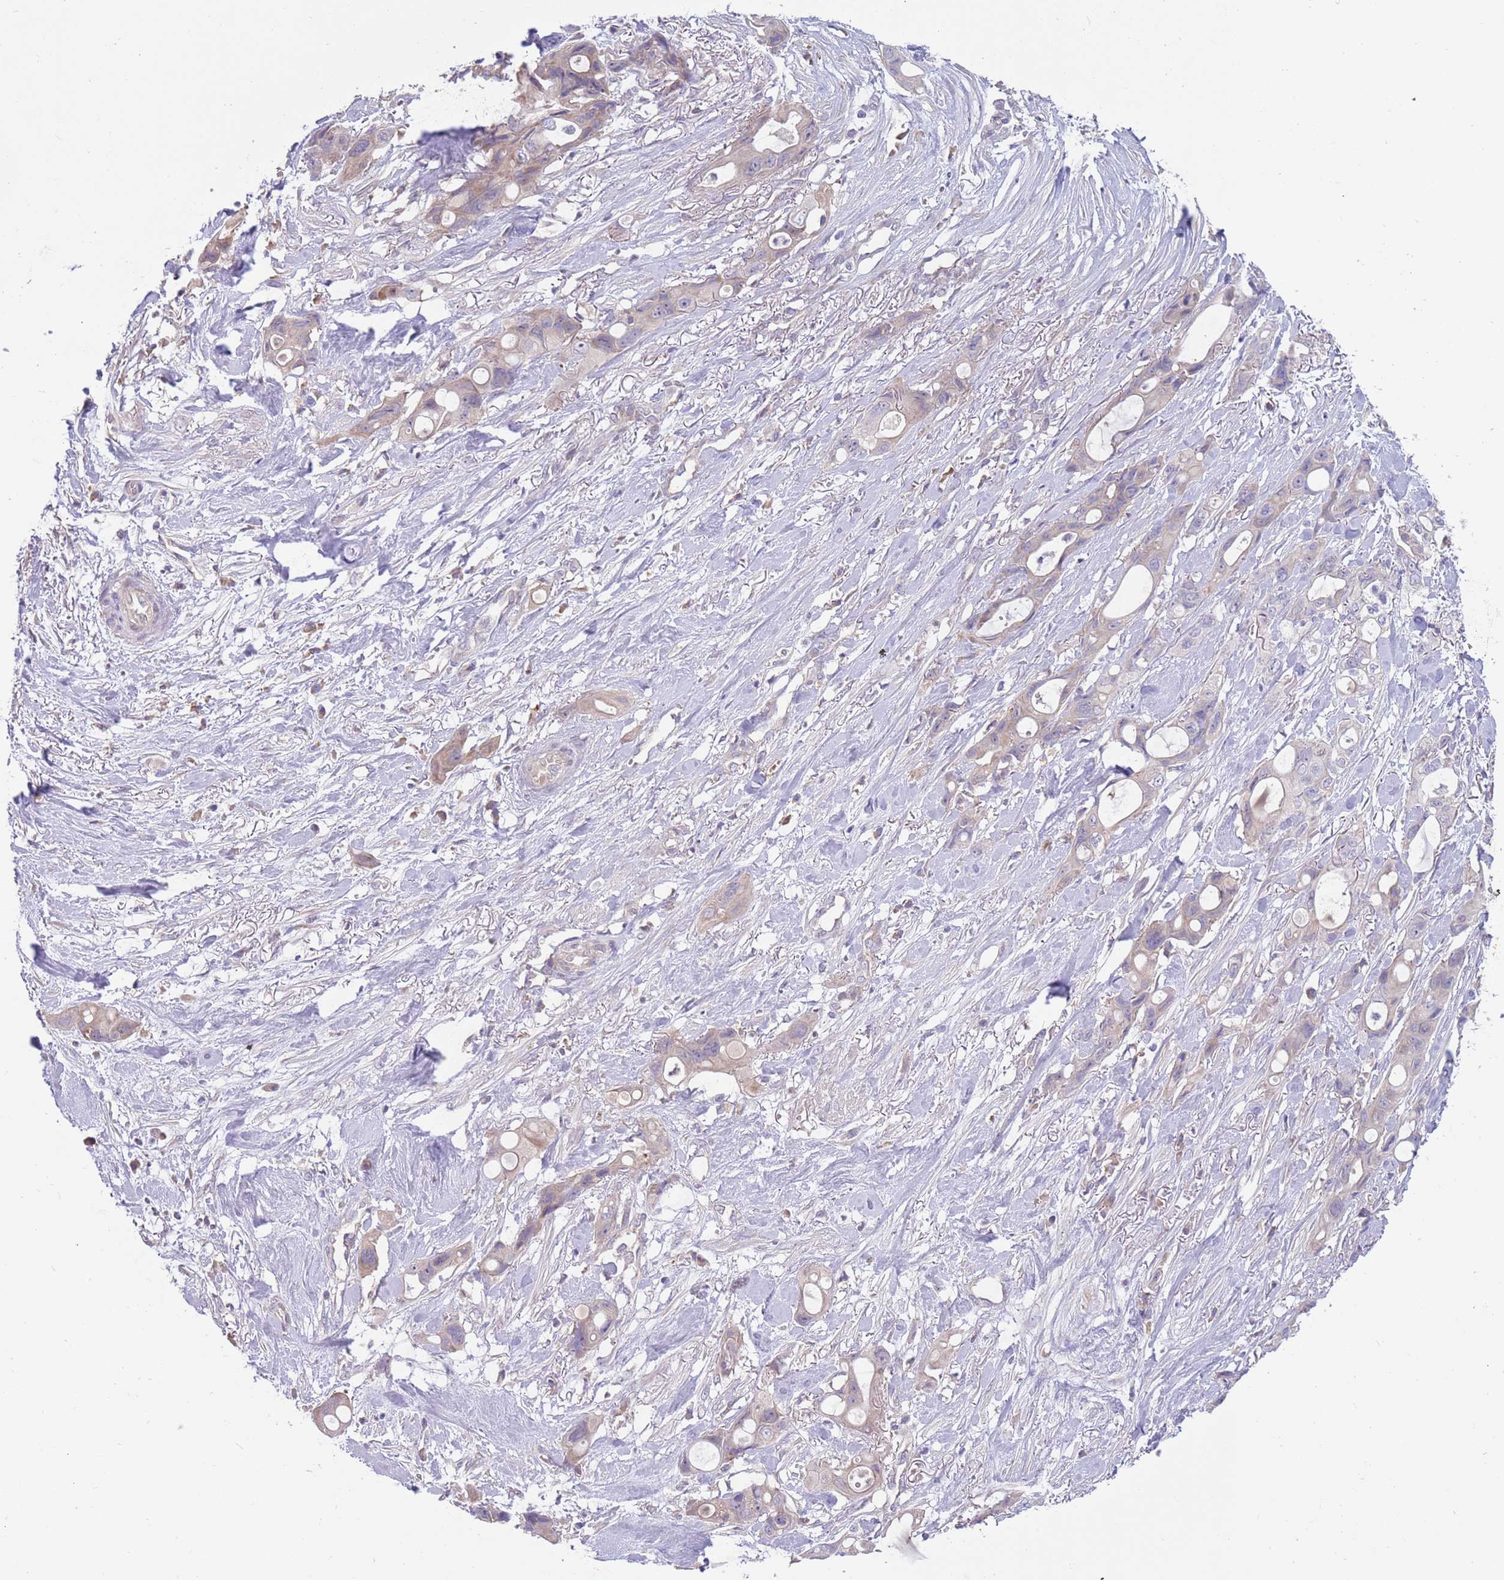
{"staining": {"intensity": "weak", "quantity": "25%-75%", "location": "cytoplasmic/membranous"}, "tissue": "ovarian cancer", "cell_type": "Tumor cells", "image_type": "cancer", "snomed": [{"axis": "morphology", "description": "Cystadenocarcinoma, mucinous, NOS"}, {"axis": "topography", "description": "Ovary"}], "caption": "Immunohistochemistry (IHC) staining of mucinous cystadenocarcinoma (ovarian), which shows low levels of weak cytoplasmic/membranous staining in about 25%-75% of tumor cells indicating weak cytoplasmic/membranous protein positivity. The staining was performed using DAB (3,3'-diaminobenzidine) (brown) for protein detection and nuclei were counterstained in hematoxylin (blue).", "gene": "CABYR", "patient": {"sex": "female", "age": 70}}